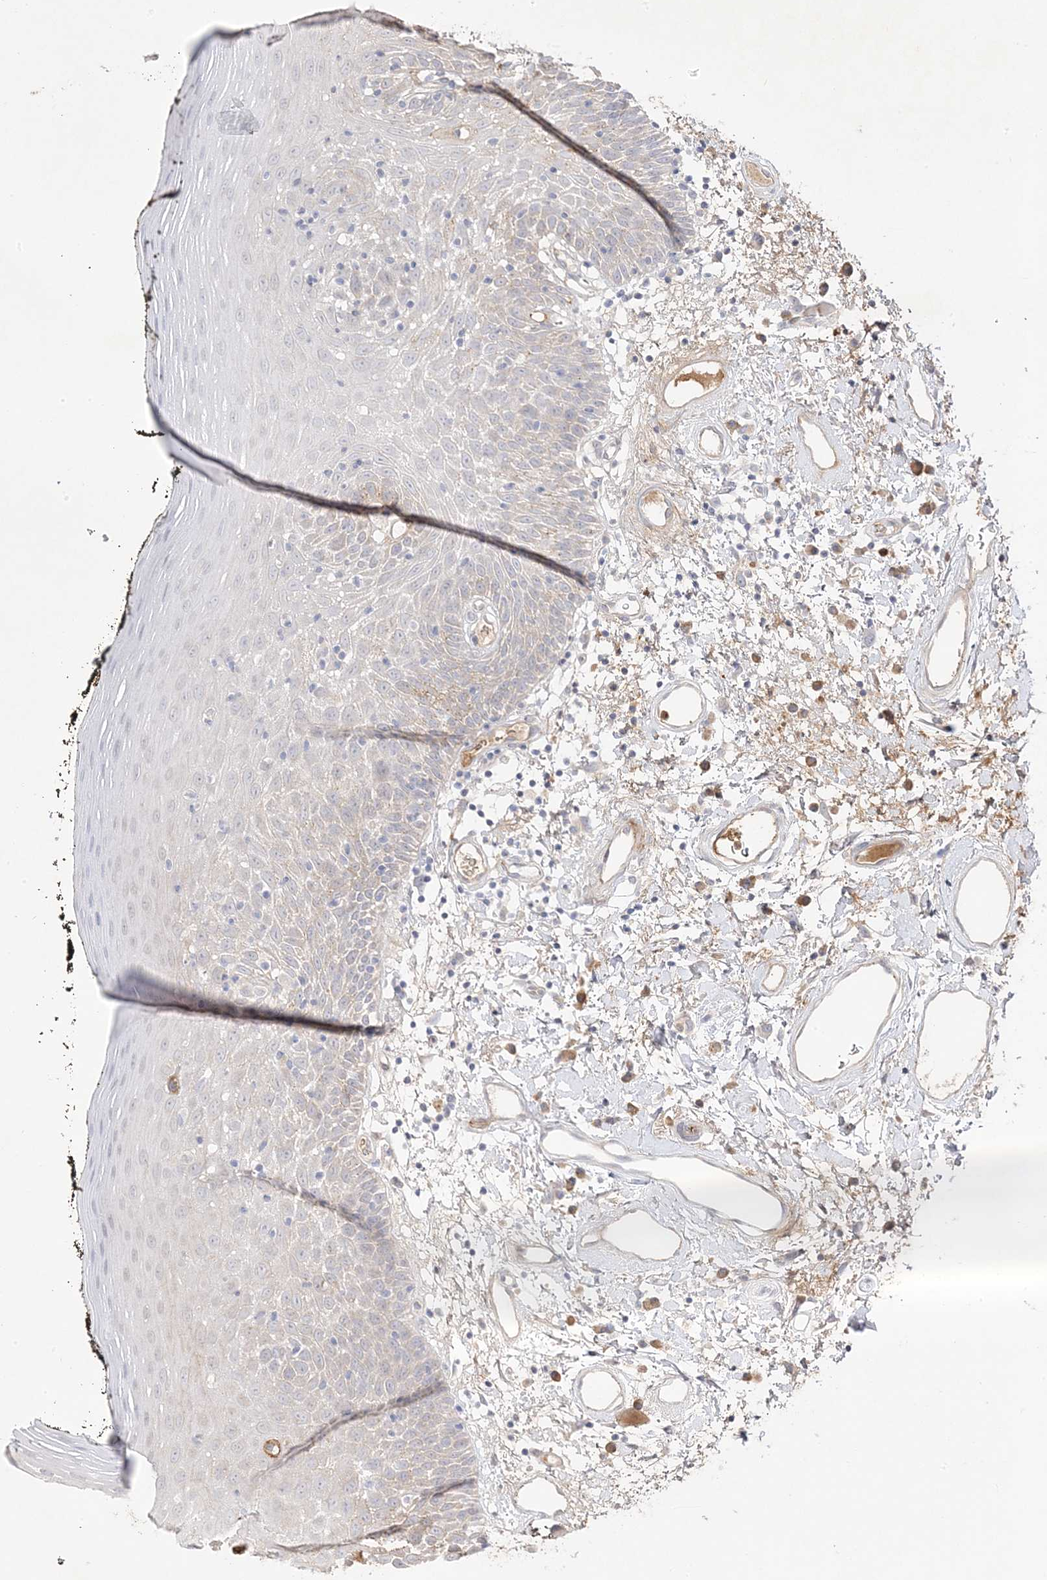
{"staining": {"intensity": "moderate", "quantity": "<25%", "location": "cytoplasmic/membranous"}, "tissue": "oral mucosa", "cell_type": "Squamous epithelial cells", "image_type": "normal", "snomed": [{"axis": "morphology", "description": "Normal tissue, NOS"}, {"axis": "topography", "description": "Oral tissue"}], "caption": "An image showing moderate cytoplasmic/membranous staining in about <25% of squamous epithelial cells in normal oral mucosa, as visualized by brown immunohistochemical staining.", "gene": "TRANK1", "patient": {"sex": "male", "age": 74}}